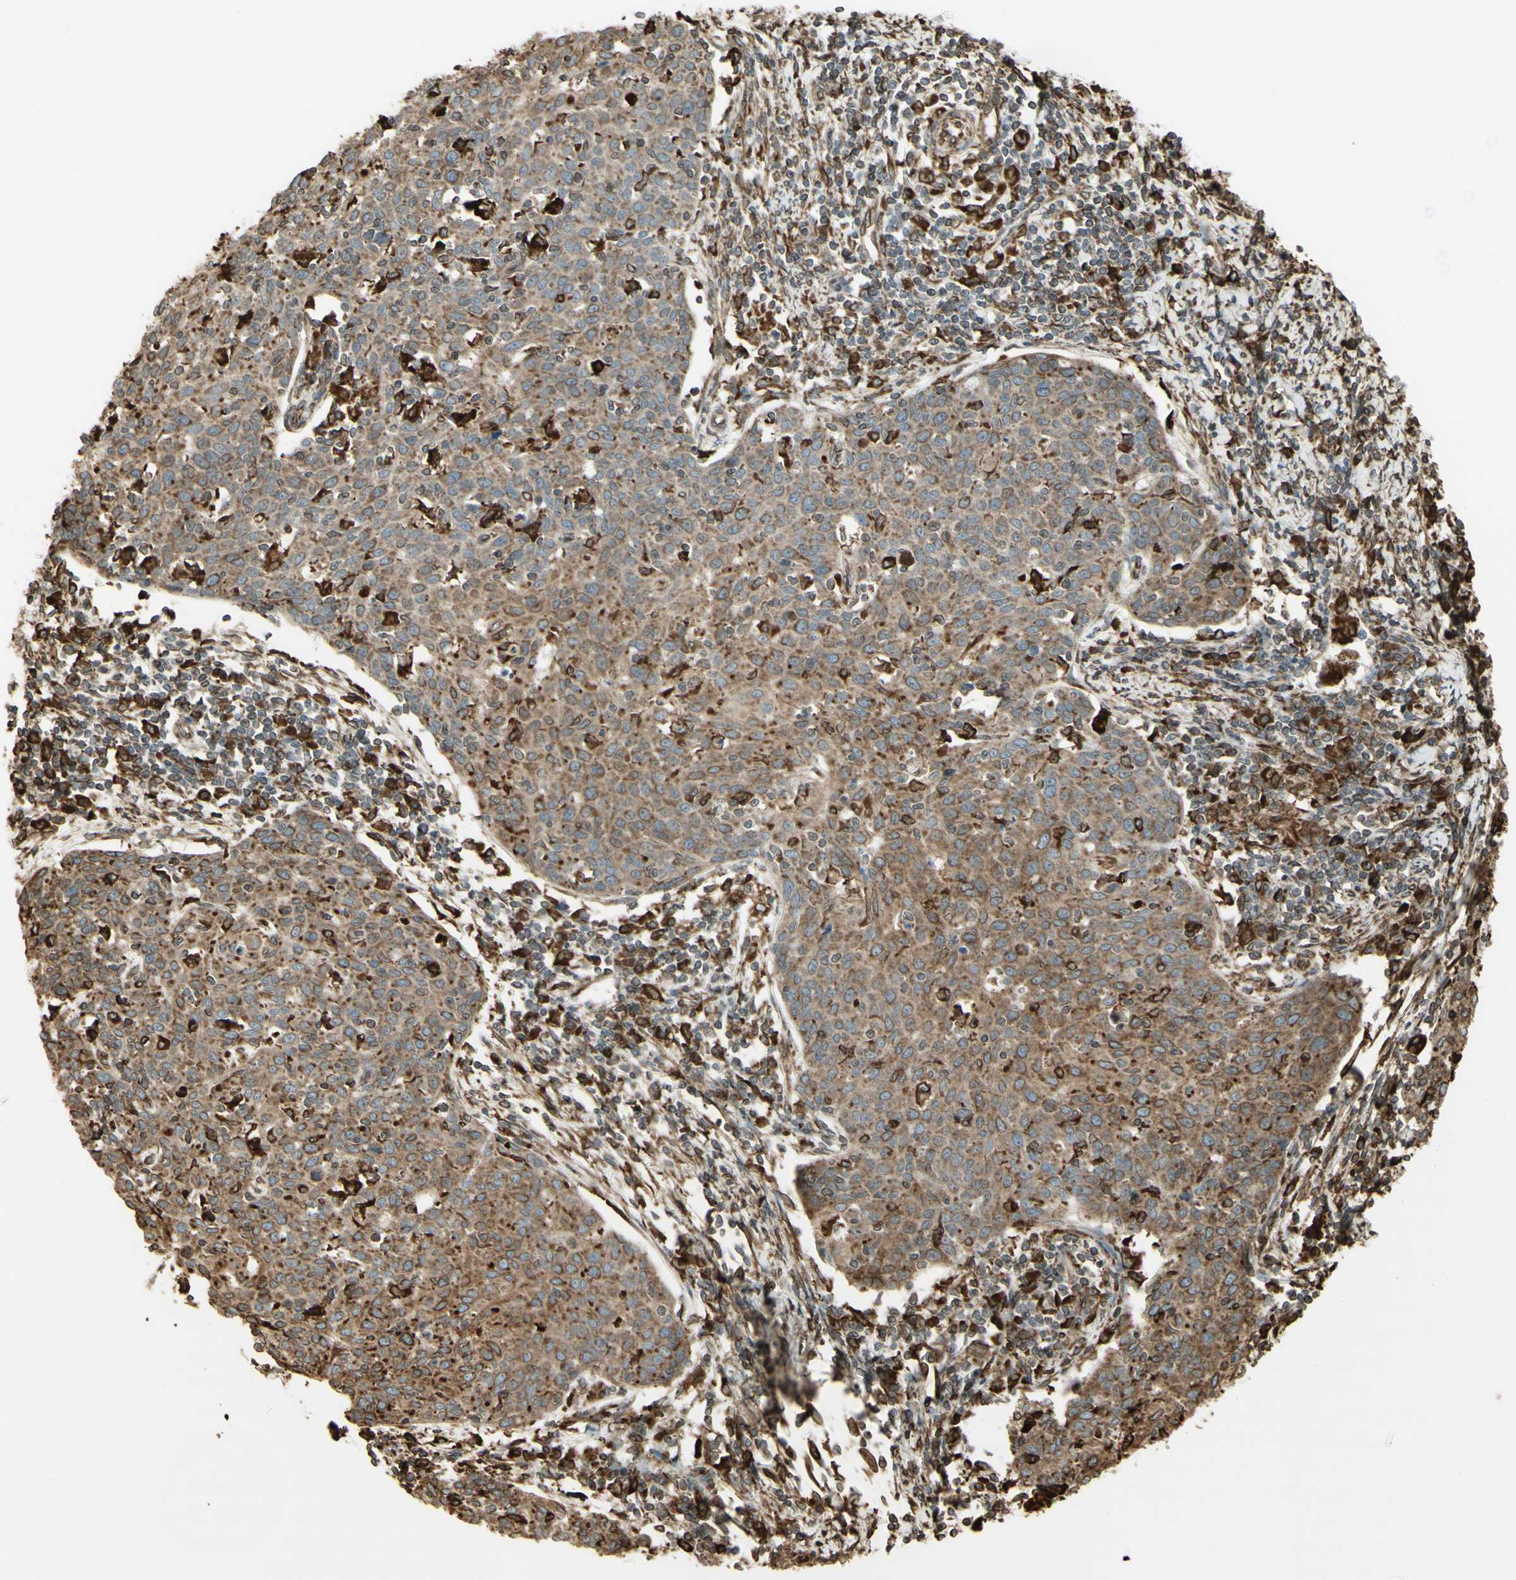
{"staining": {"intensity": "weak", "quantity": ">75%", "location": "cytoplasmic/membranous"}, "tissue": "cervical cancer", "cell_type": "Tumor cells", "image_type": "cancer", "snomed": [{"axis": "morphology", "description": "Squamous cell carcinoma, NOS"}, {"axis": "topography", "description": "Cervix"}], "caption": "IHC image of neoplastic tissue: cervical cancer stained using immunohistochemistry demonstrates low levels of weak protein expression localized specifically in the cytoplasmic/membranous of tumor cells, appearing as a cytoplasmic/membranous brown color.", "gene": "CANX", "patient": {"sex": "female", "age": 38}}